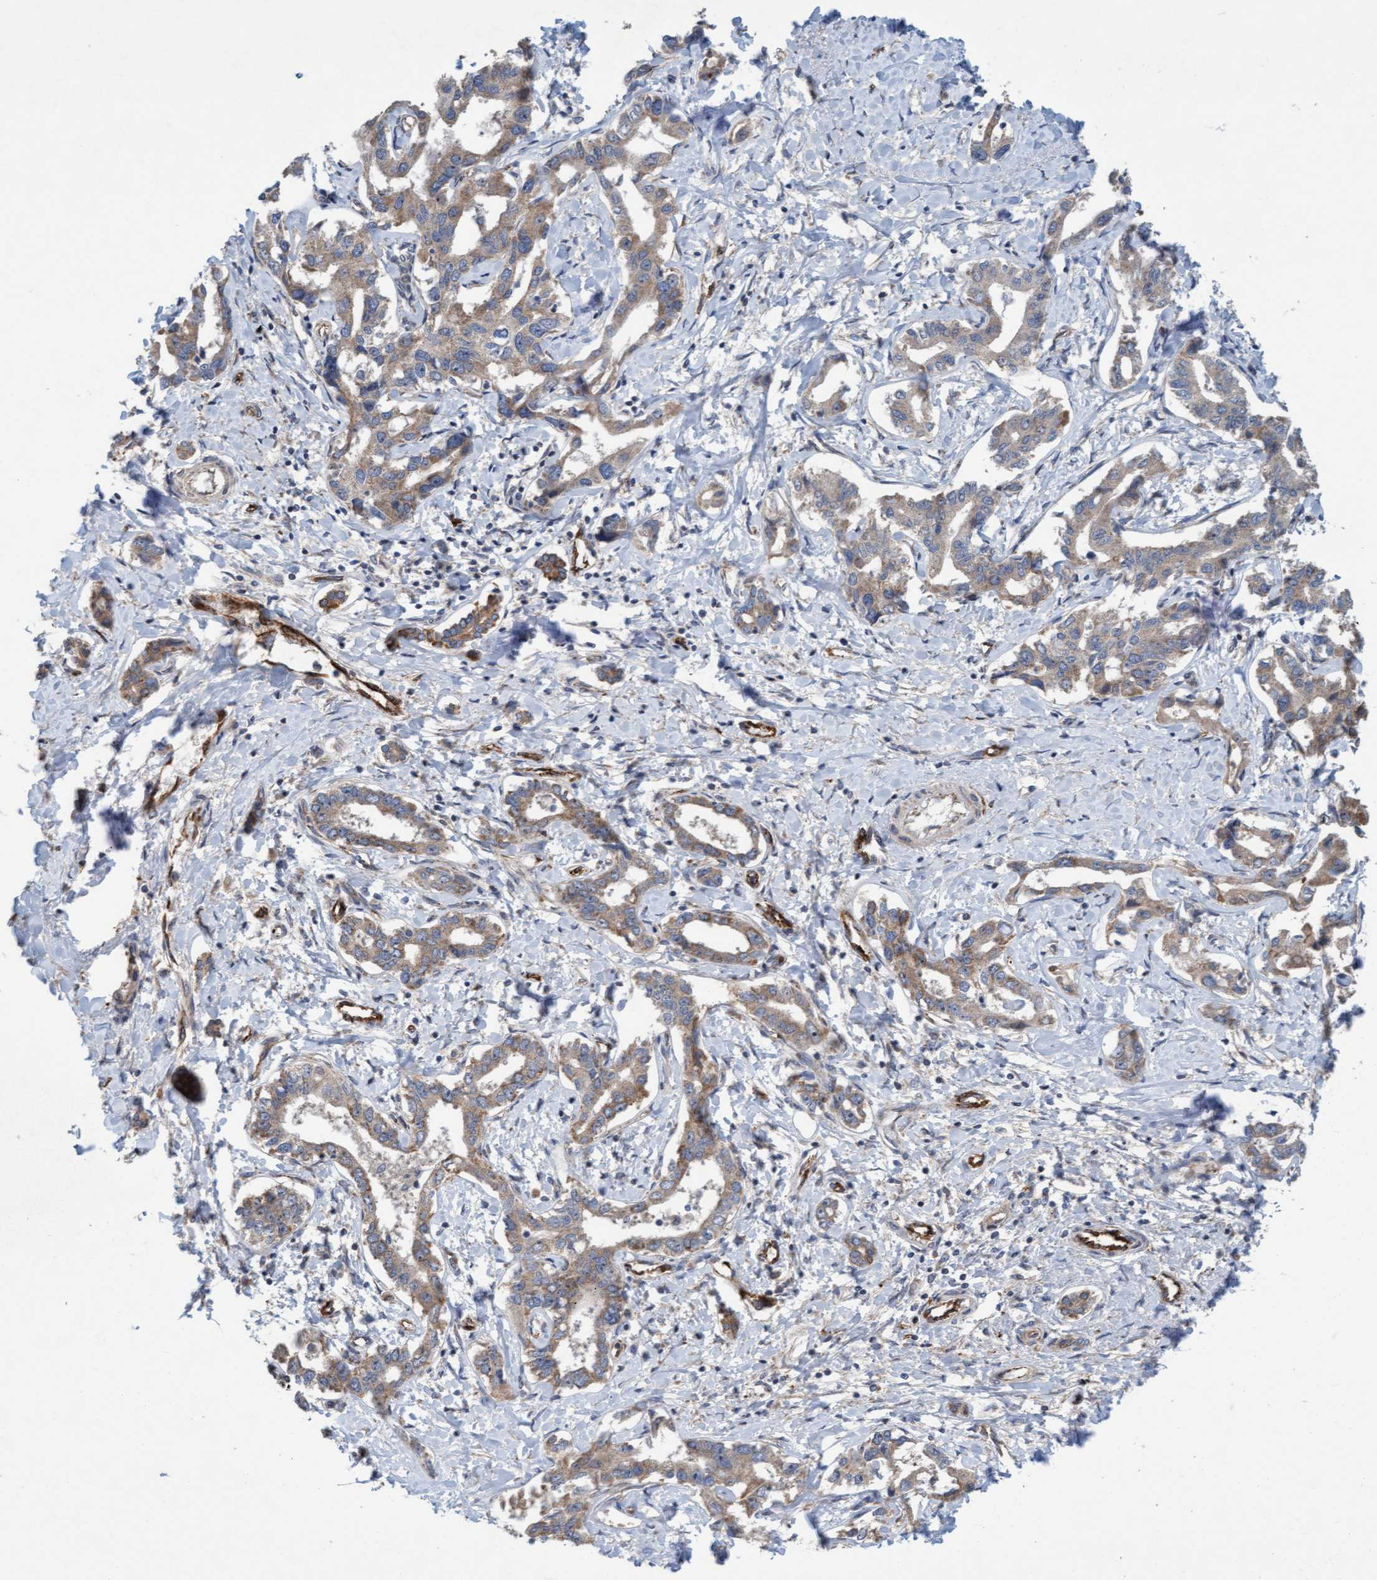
{"staining": {"intensity": "weak", "quantity": ">75%", "location": "cytoplasmic/membranous"}, "tissue": "liver cancer", "cell_type": "Tumor cells", "image_type": "cancer", "snomed": [{"axis": "morphology", "description": "Cholangiocarcinoma"}, {"axis": "topography", "description": "Liver"}], "caption": "Tumor cells reveal low levels of weak cytoplasmic/membranous staining in about >75% of cells in liver cancer (cholangiocarcinoma).", "gene": "ZNF566", "patient": {"sex": "male", "age": 59}}